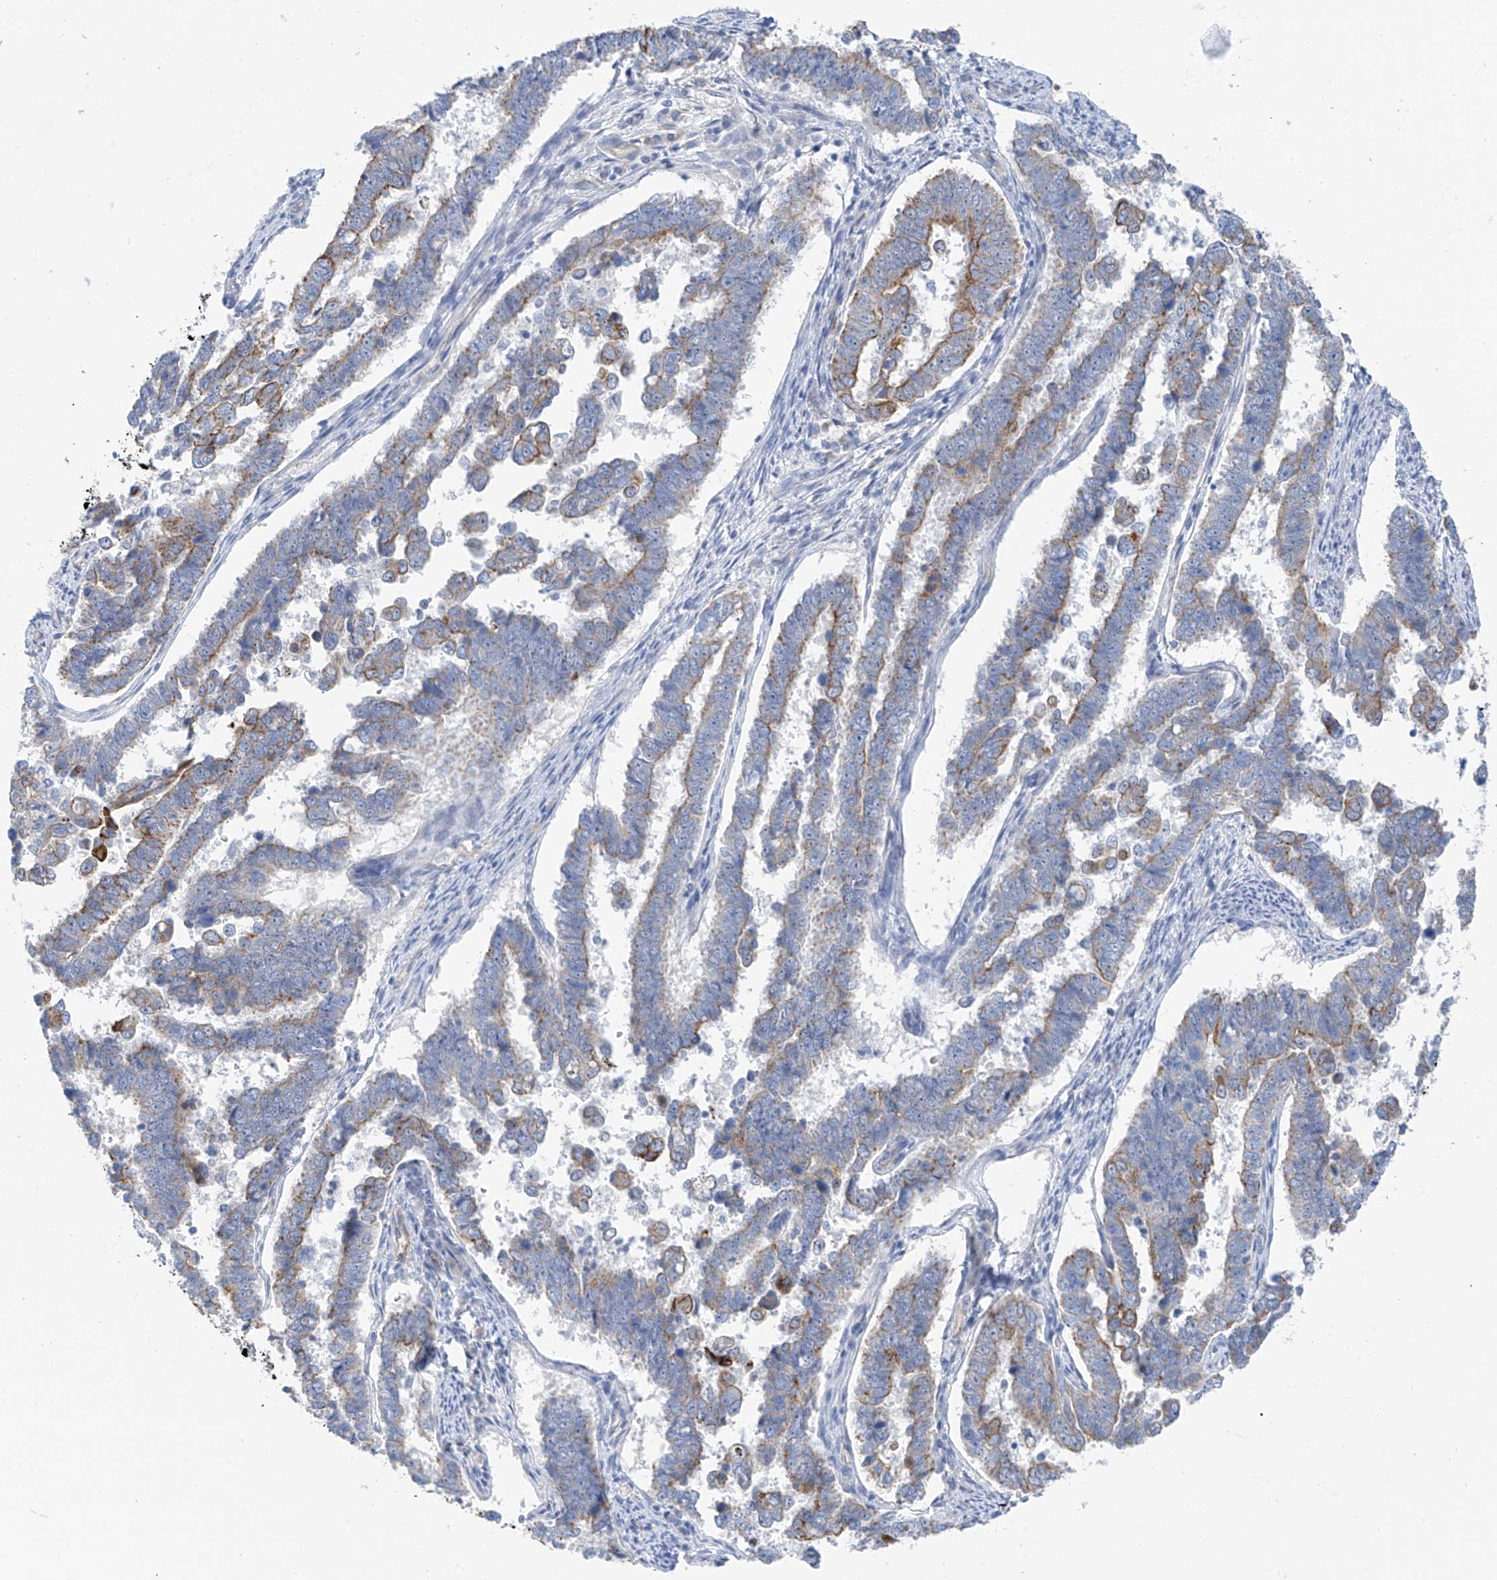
{"staining": {"intensity": "moderate", "quantity": "<25%", "location": "cytoplasmic/membranous"}, "tissue": "endometrial cancer", "cell_type": "Tumor cells", "image_type": "cancer", "snomed": [{"axis": "morphology", "description": "Adenocarcinoma, NOS"}, {"axis": "topography", "description": "Endometrium"}], "caption": "An image of human endometrial cancer (adenocarcinoma) stained for a protein reveals moderate cytoplasmic/membranous brown staining in tumor cells.", "gene": "PIK3C2B", "patient": {"sex": "female", "age": 75}}